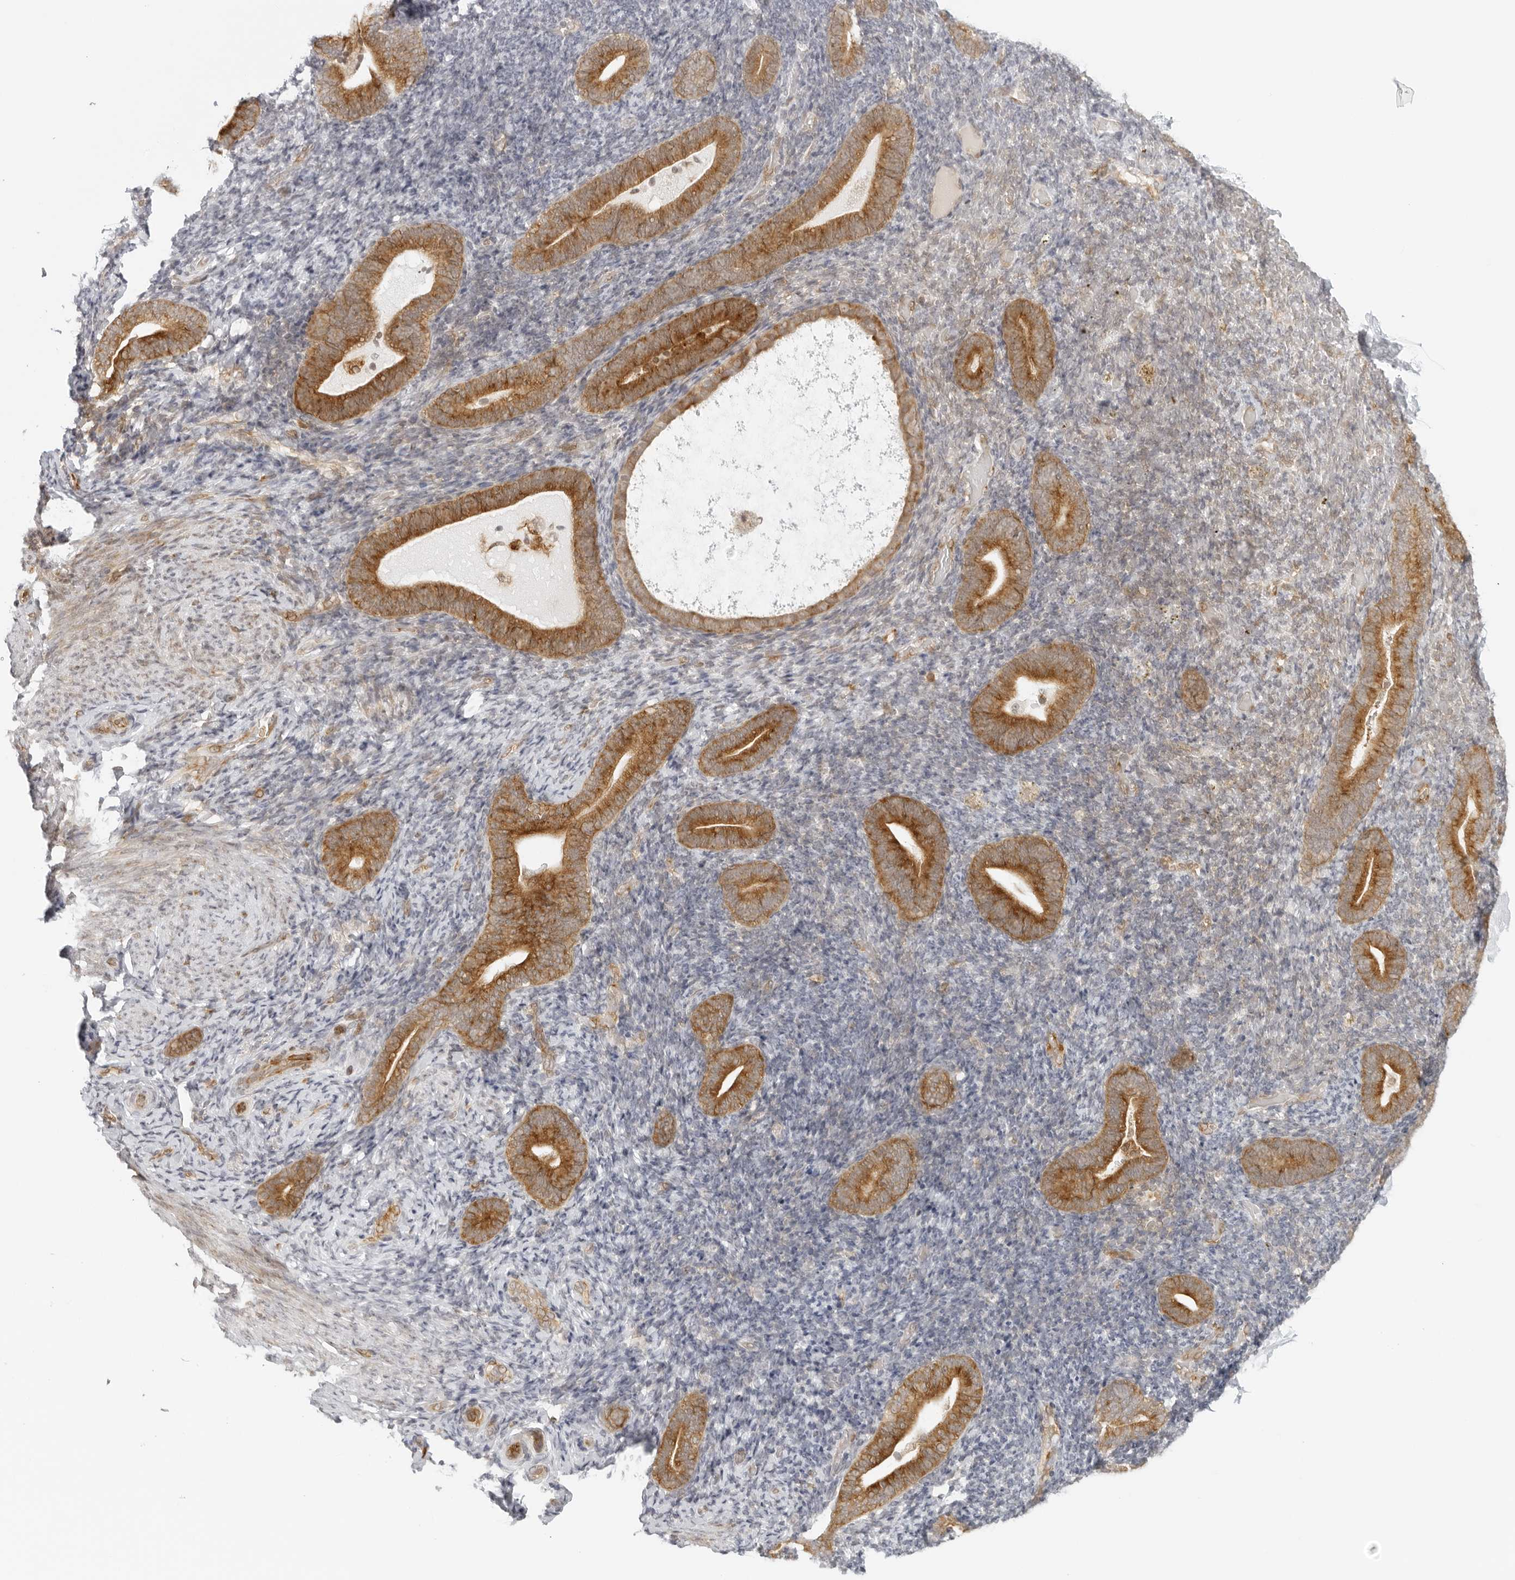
{"staining": {"intensity": "negative", "quantity": "none", "location": "none"}, "tissue": "endometrium", "cell_type": "Cells in endometrial stroma", "image_type": "normal", "snomed": [{"axis": "morphology", "description": "Normal tissue, NOS"}, {"axis": "topography", "description": "Endometrium"}], "caption": "There is no significant expression in cells in endometrial stroma of endometrium.", "gene": "EIF4G1", "patient": {"sex": "female", "age": 51}}